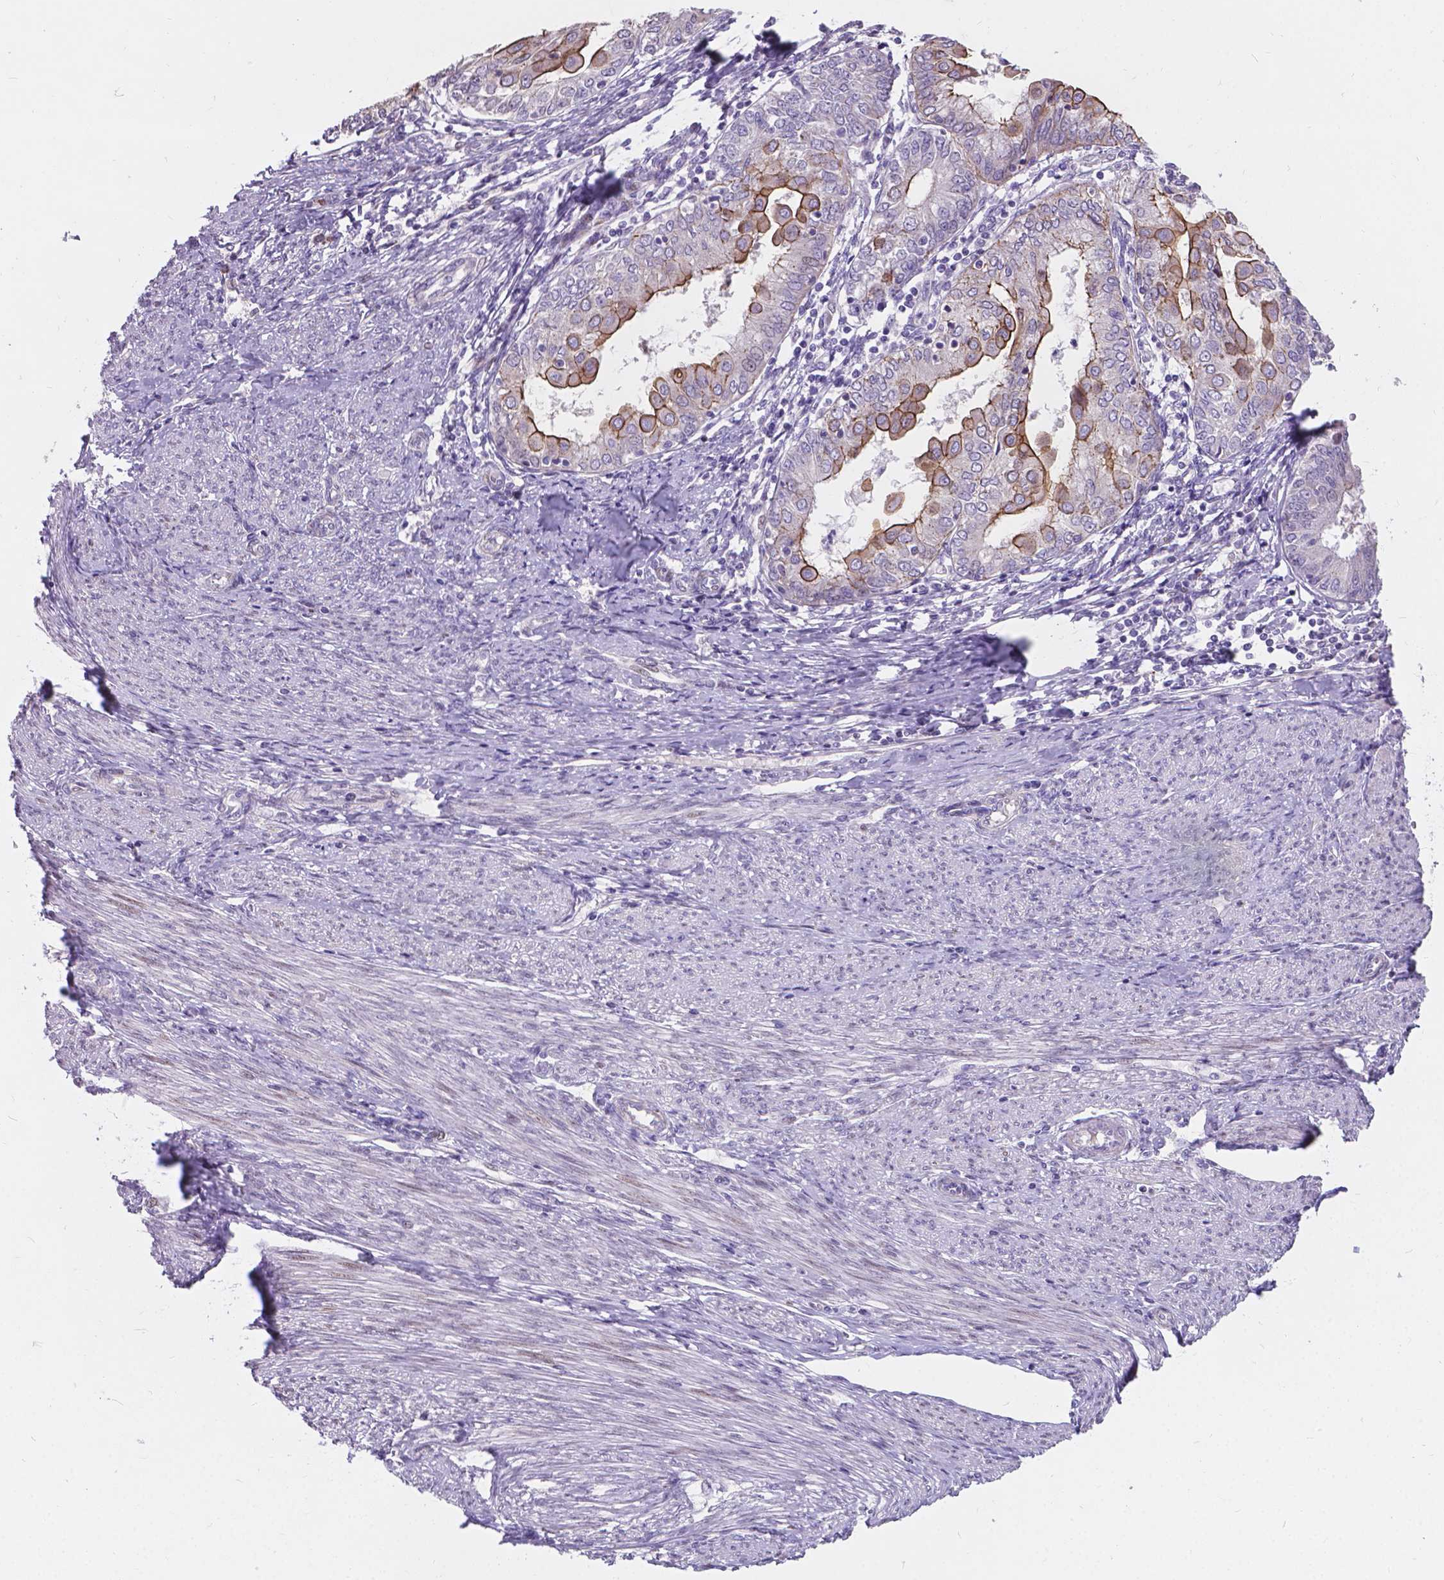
{"staining": {"intensity": "moderate", "quantity": "<25%", "location": "cytoplasmic/membranous"}, "tissue": "endometrial cancer", "cell_type": "Tumor cells", "image_type": "cancer", "snomed": [{"axis": "morphology", "description": "Adenocarcinoma, NOS"}, {"axis": "topography", "description": "Endometrium"}], "caption": "Moderate cytoplasmic/membranous staining for a protein is present in about <25% of tumor cells of endometrial cancer using IHC.", "gene": "MYH14", "patient": {"sex": "female", "age": 68}}